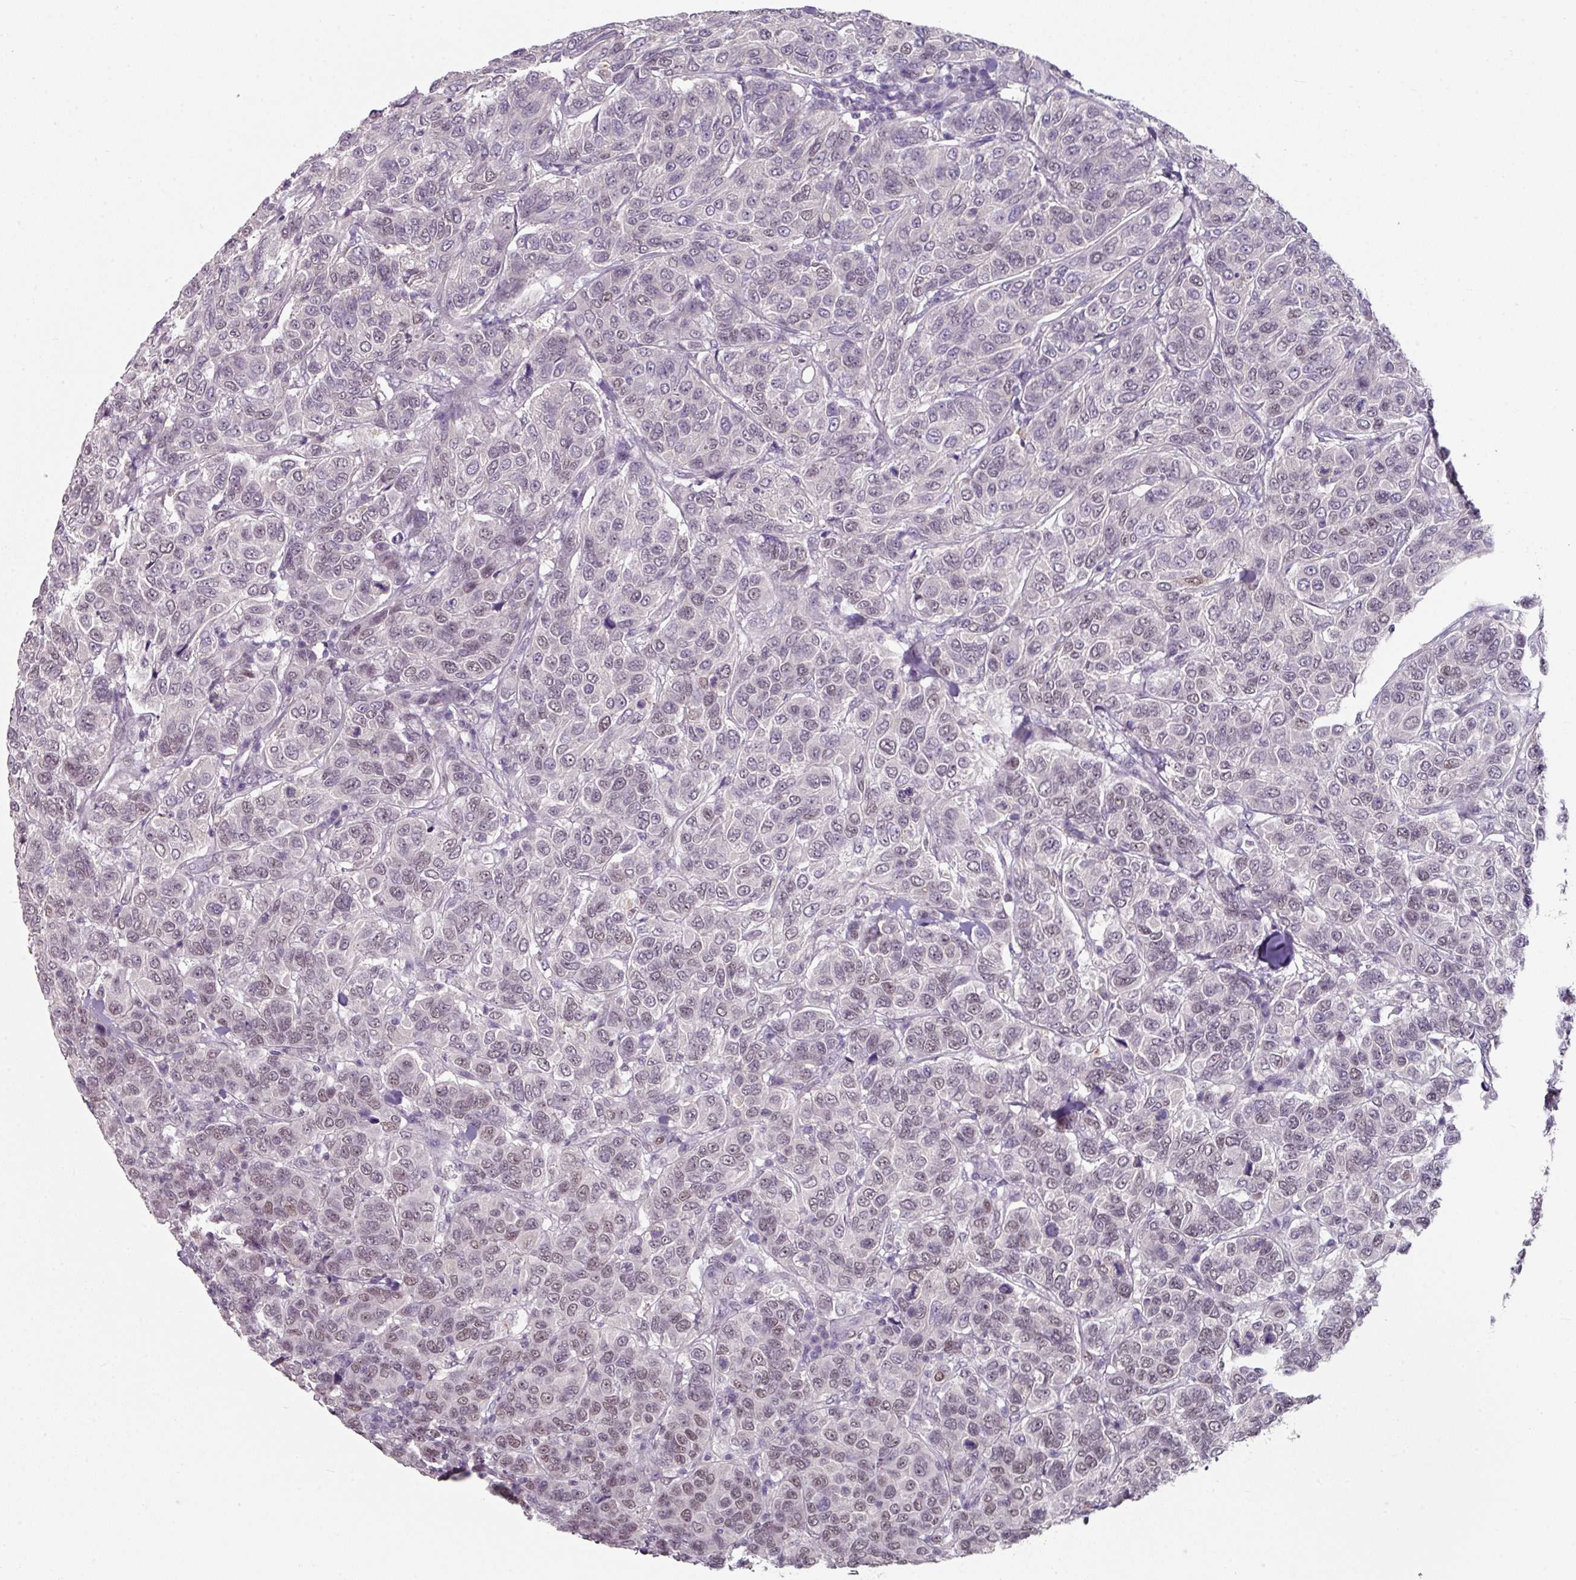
{"staining": {"intensity": "weak", "quantity": ">75%", "location": "nuclear"}, "tissue": "breast cancer", "cell_type": "Tumor cells", "image_type": "cancer", "snomed": [{"axis": "morphology", "description": "Duct carcinoma"}, {"axis": "topography", "description": "Breast"}], "caption": "Tumor cells reveal low levels of weak nuclear expression in about >75% of cells in human breast intraductal carcinoma. (Brightfield microscopy of DAB IHC at high magnification).", "gene": "ELK1", "patient": {"sex": "female", "age": 55}}